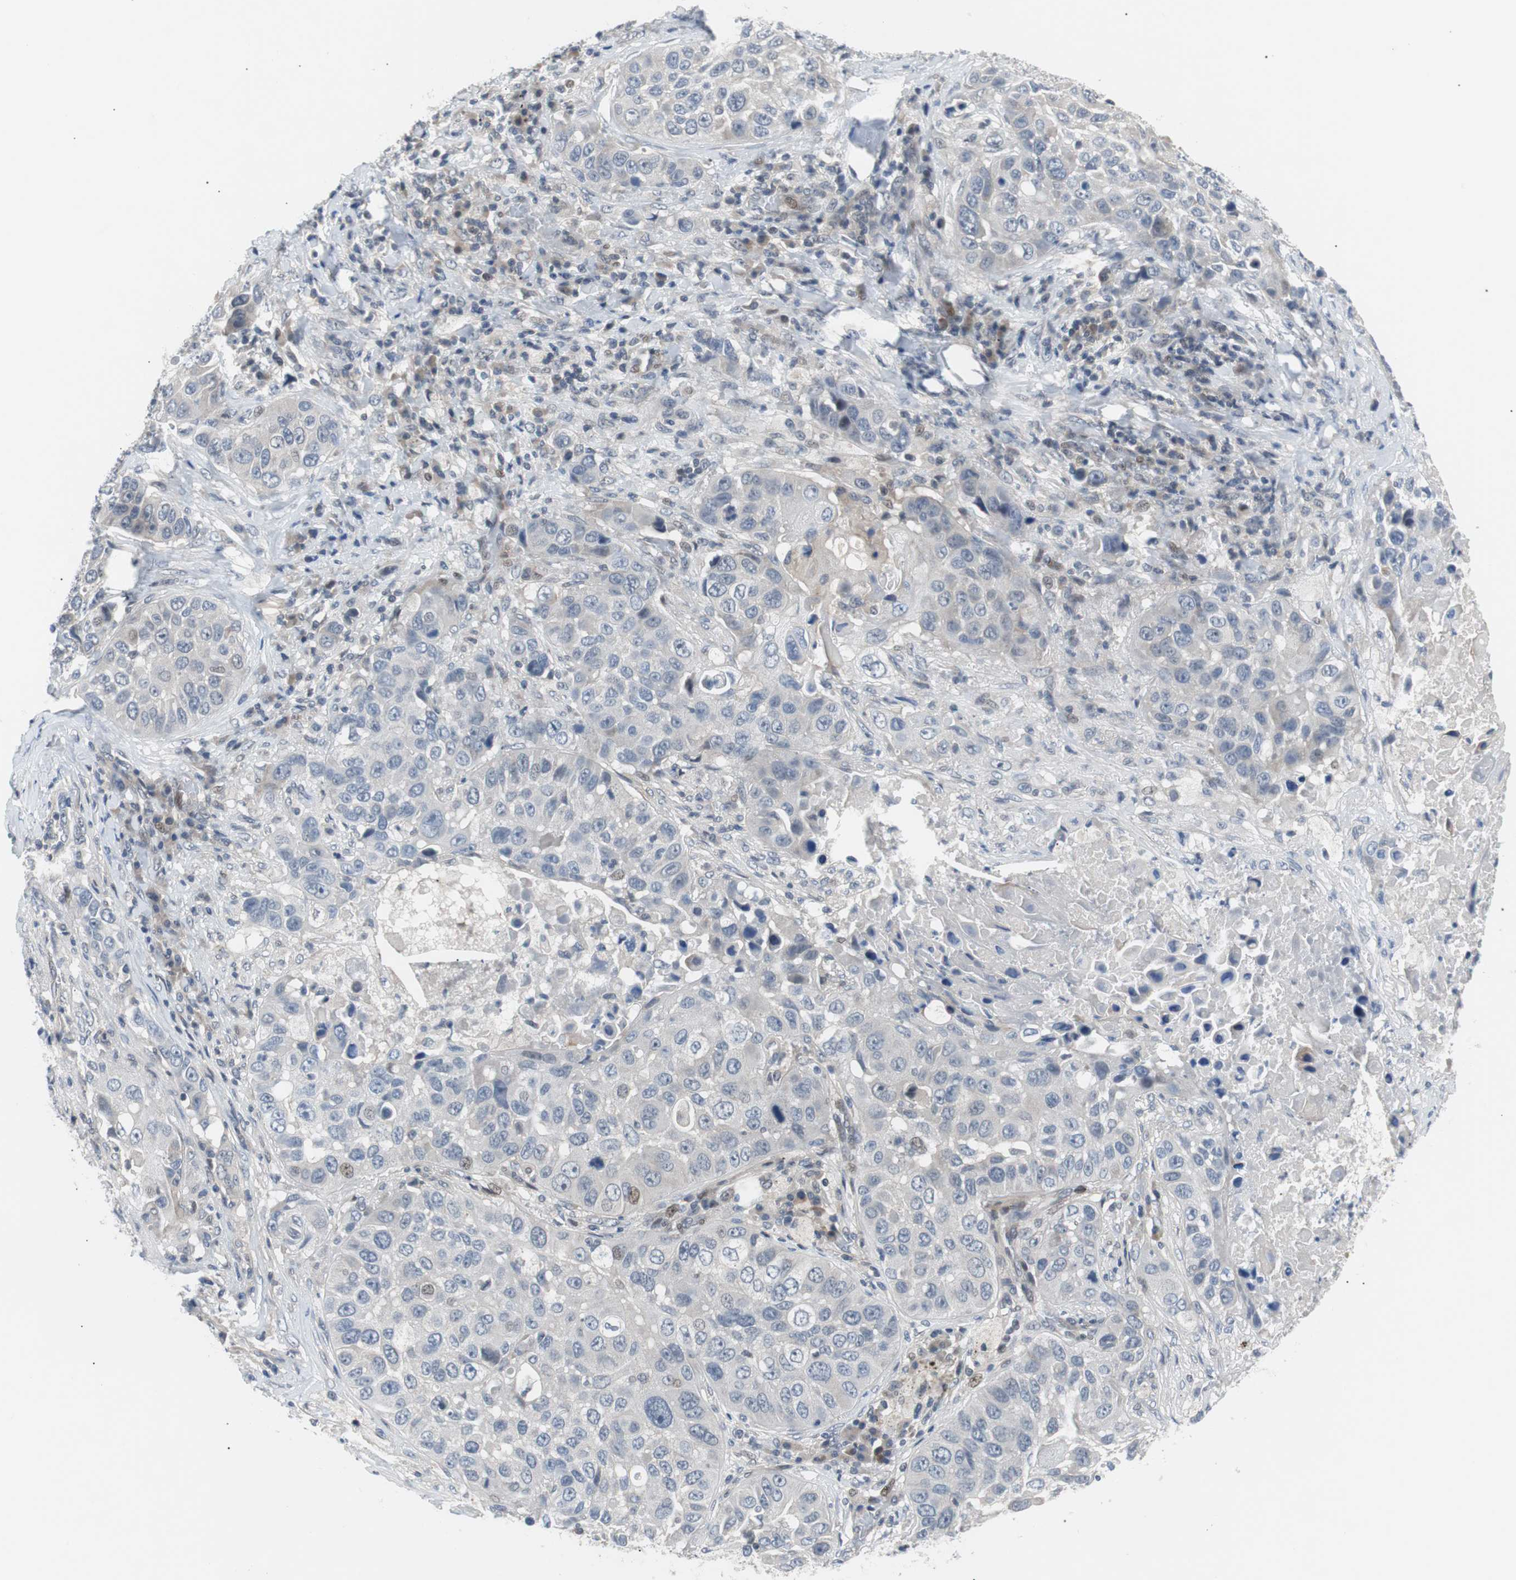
{"staining": {"intensity": "negative", "quantity": "none", "location": "none"}, "tissue": "lung cancer", "cell_type": "Tumor cells", "image_type": "cancer", "snomed": [{"axis": "morphology", "description": "Squamous cell carcinoma, NOS"}, {"axis": "topography", "description": "Lung"}], "caption": "Squamous cell carcinoma (lung) was stained to show a protein in brown. There is no significant staining in tumor cells.", "gene": "MAP2K4", "patient": {"sex": "male", "age": 57}}